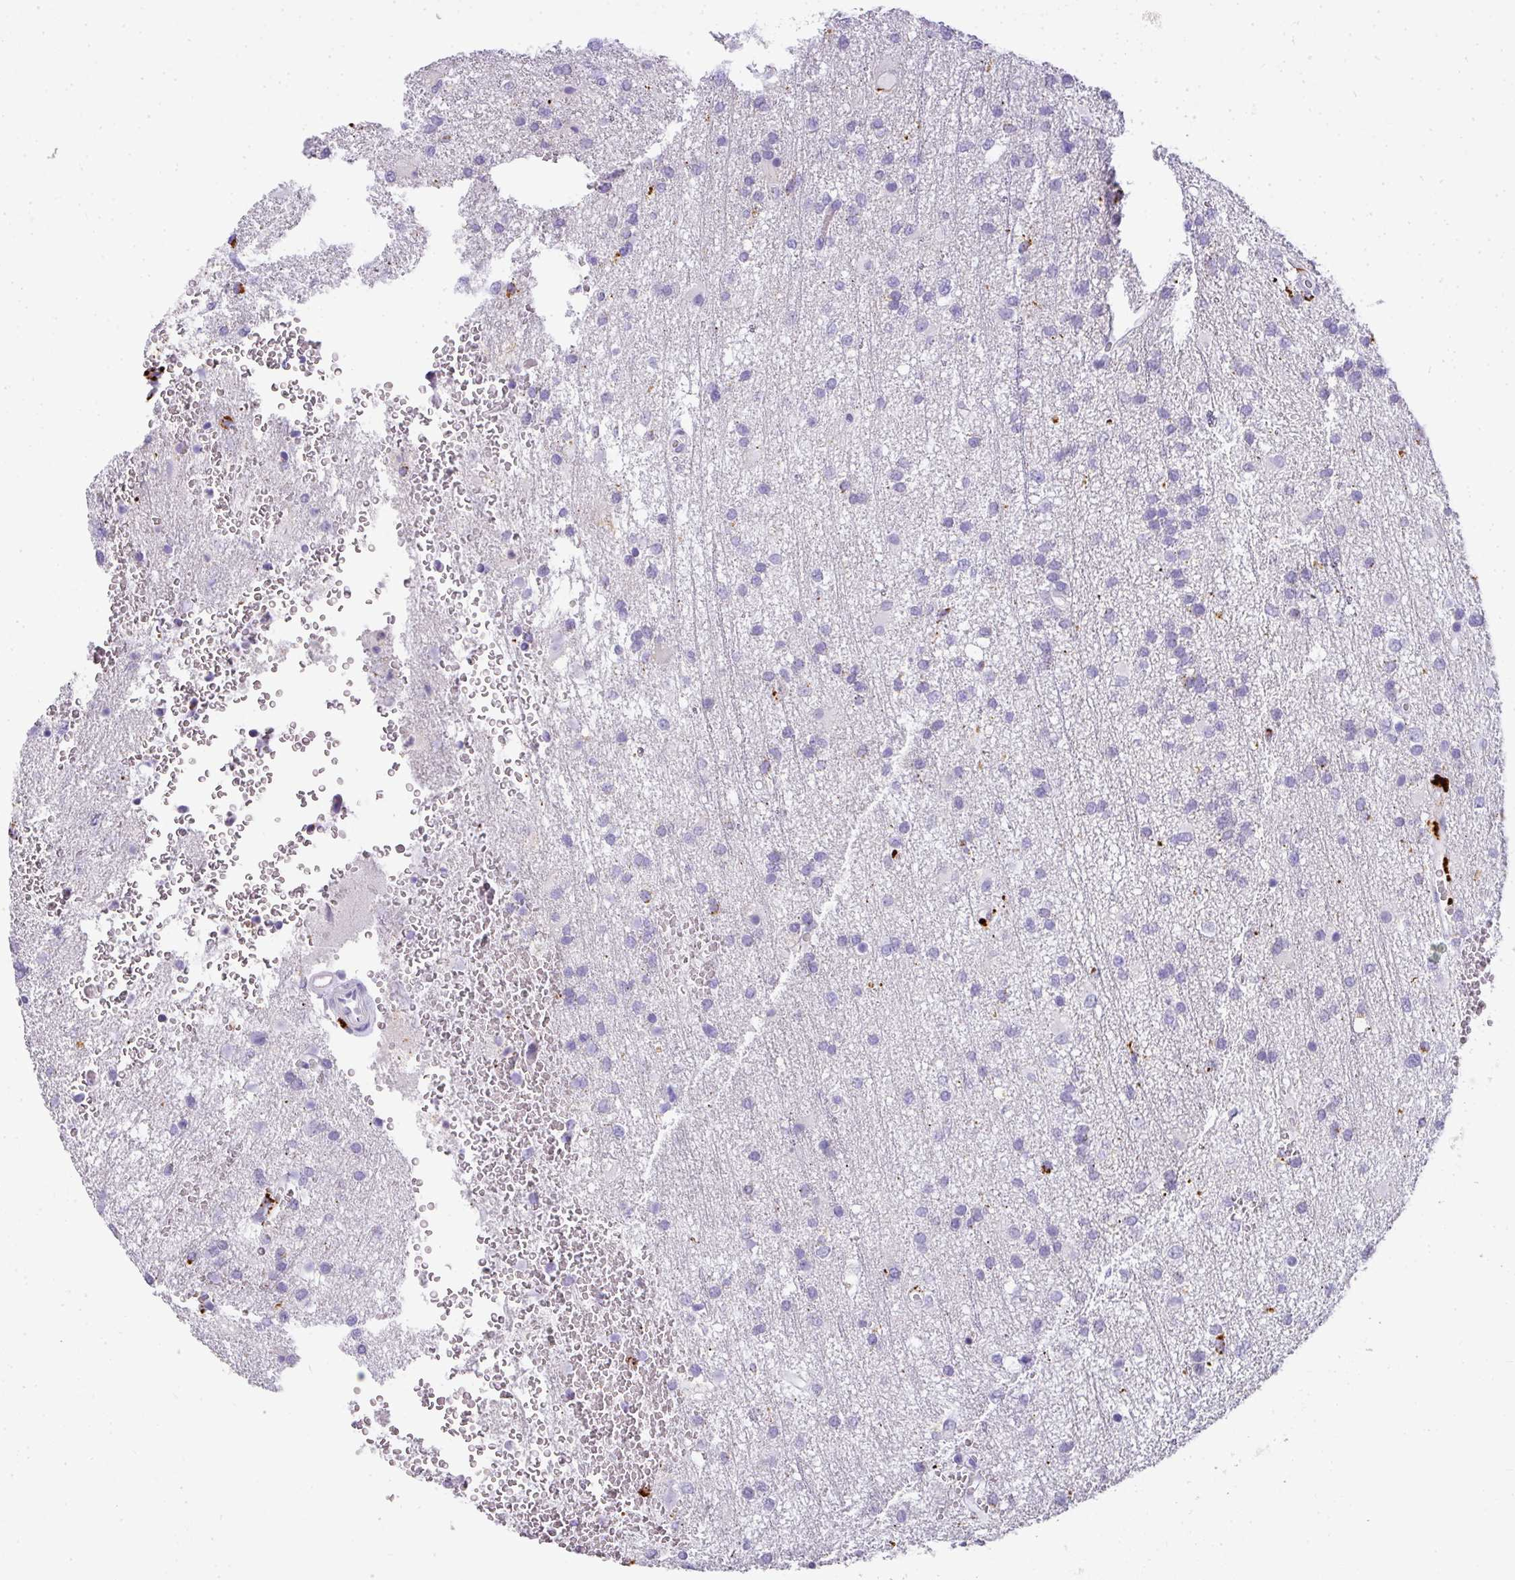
{"staining": {"intensity": "negative", "quantity": "none", "location": "none"}, "tissue": "glioma", "cell_type": "Tumor cells", "image_type": "cancer", "snomed": [{"axis": "morphology", "description": "Glioma, malignant, High grade"}, {"axis": "topography", "description": "Brain"}], "caption": "Immunohistochemical staining of human glioma displays no significant positivity in tumor cells.", "gene": "MMACHC", "patient": {"sex": "female", "age": 74}}